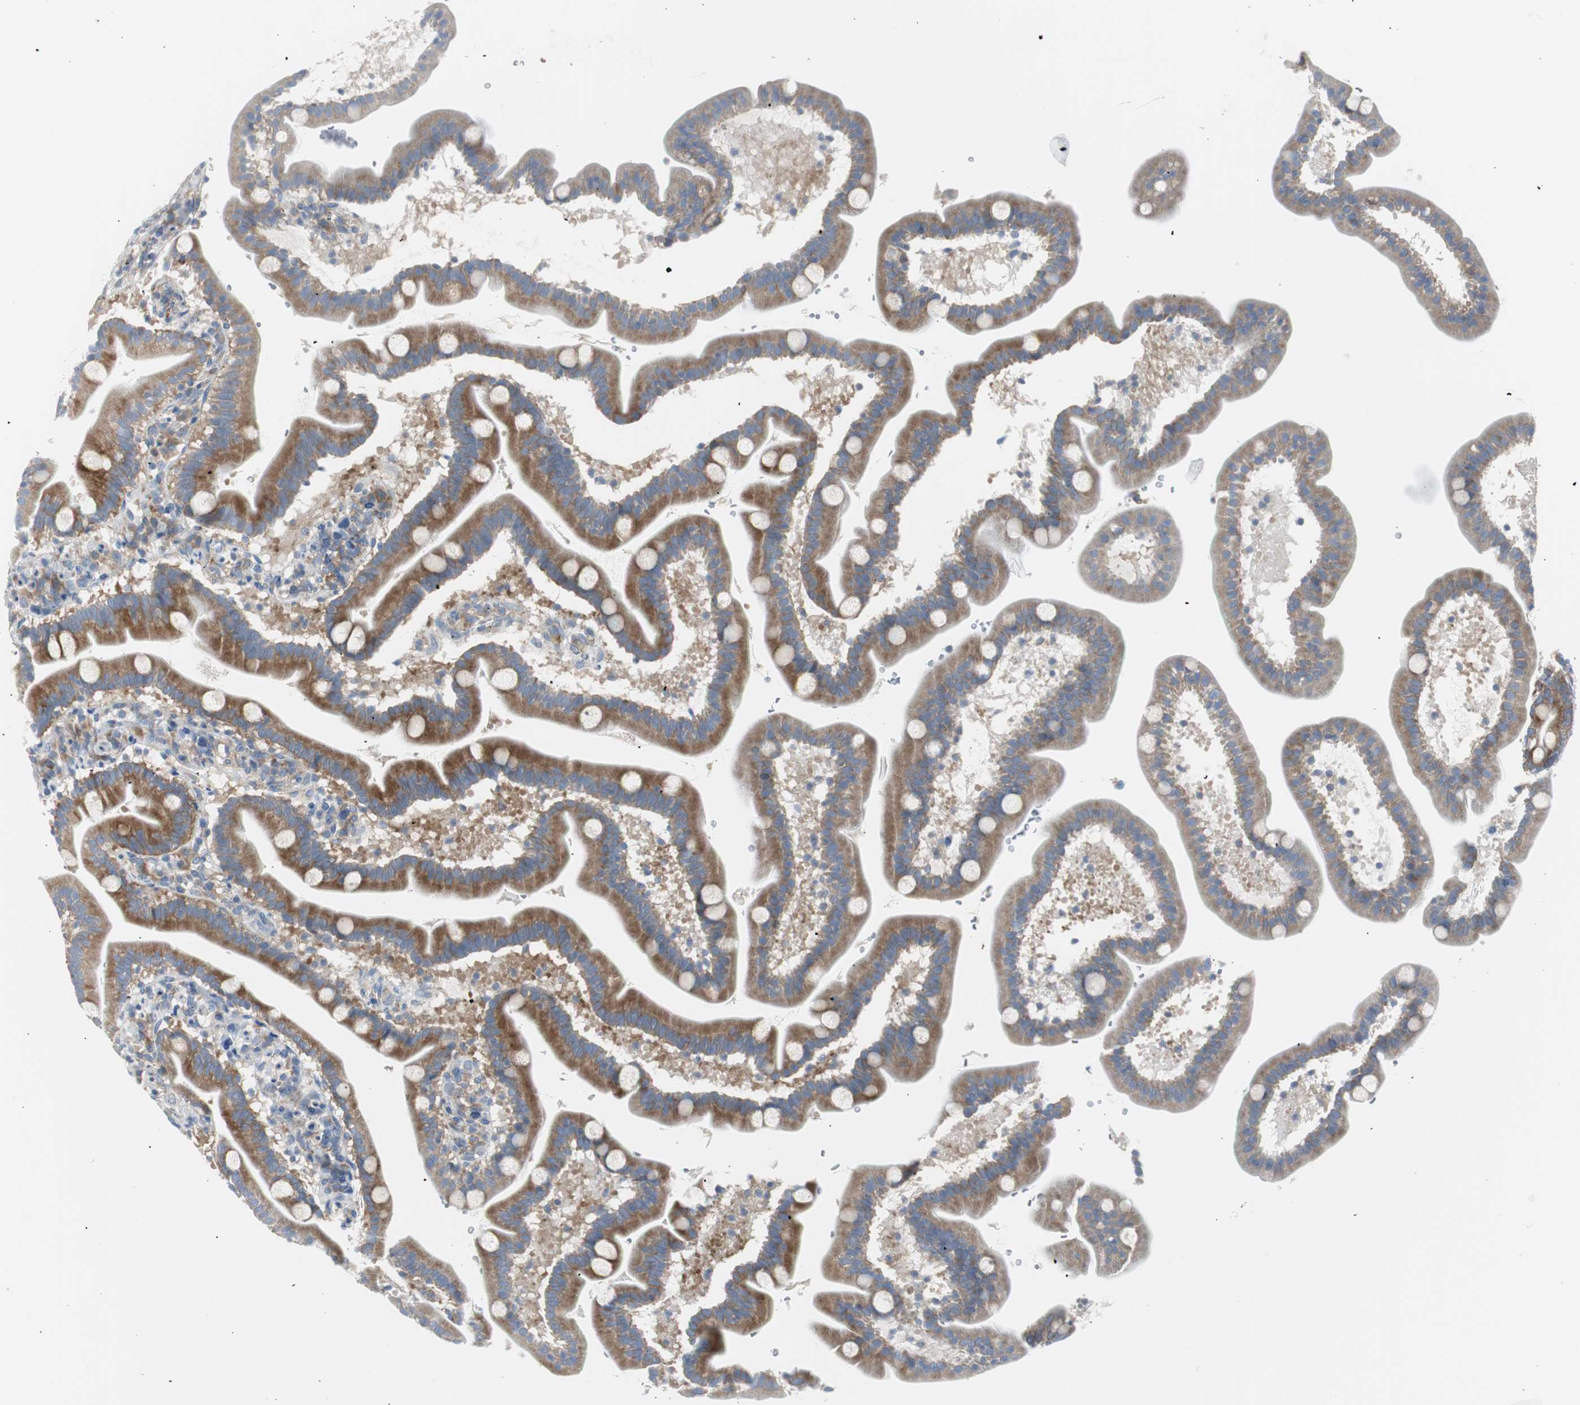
{"staining": {"intensity": "strong", "quantity": ">75%", "location": "cytoplasmic/membranous"}, "tissue": "duodenum", "cell_type": "Glandular cells", "image_type": "normal", "snomed": [{"axis": "morphology", "description": "Normal tissue, NOS"}, {"axis": "topography", "description": "Duodenum"}], "caption": "This histopathology image reveals immunohistochemistry (IHC) staining of unremarkable human duodenum, with high strong cytoplasmic/membranous staining in about >75% of glandular cells.", "gene": "RPS12", "patient": {"sex": "male", "age": 54}}